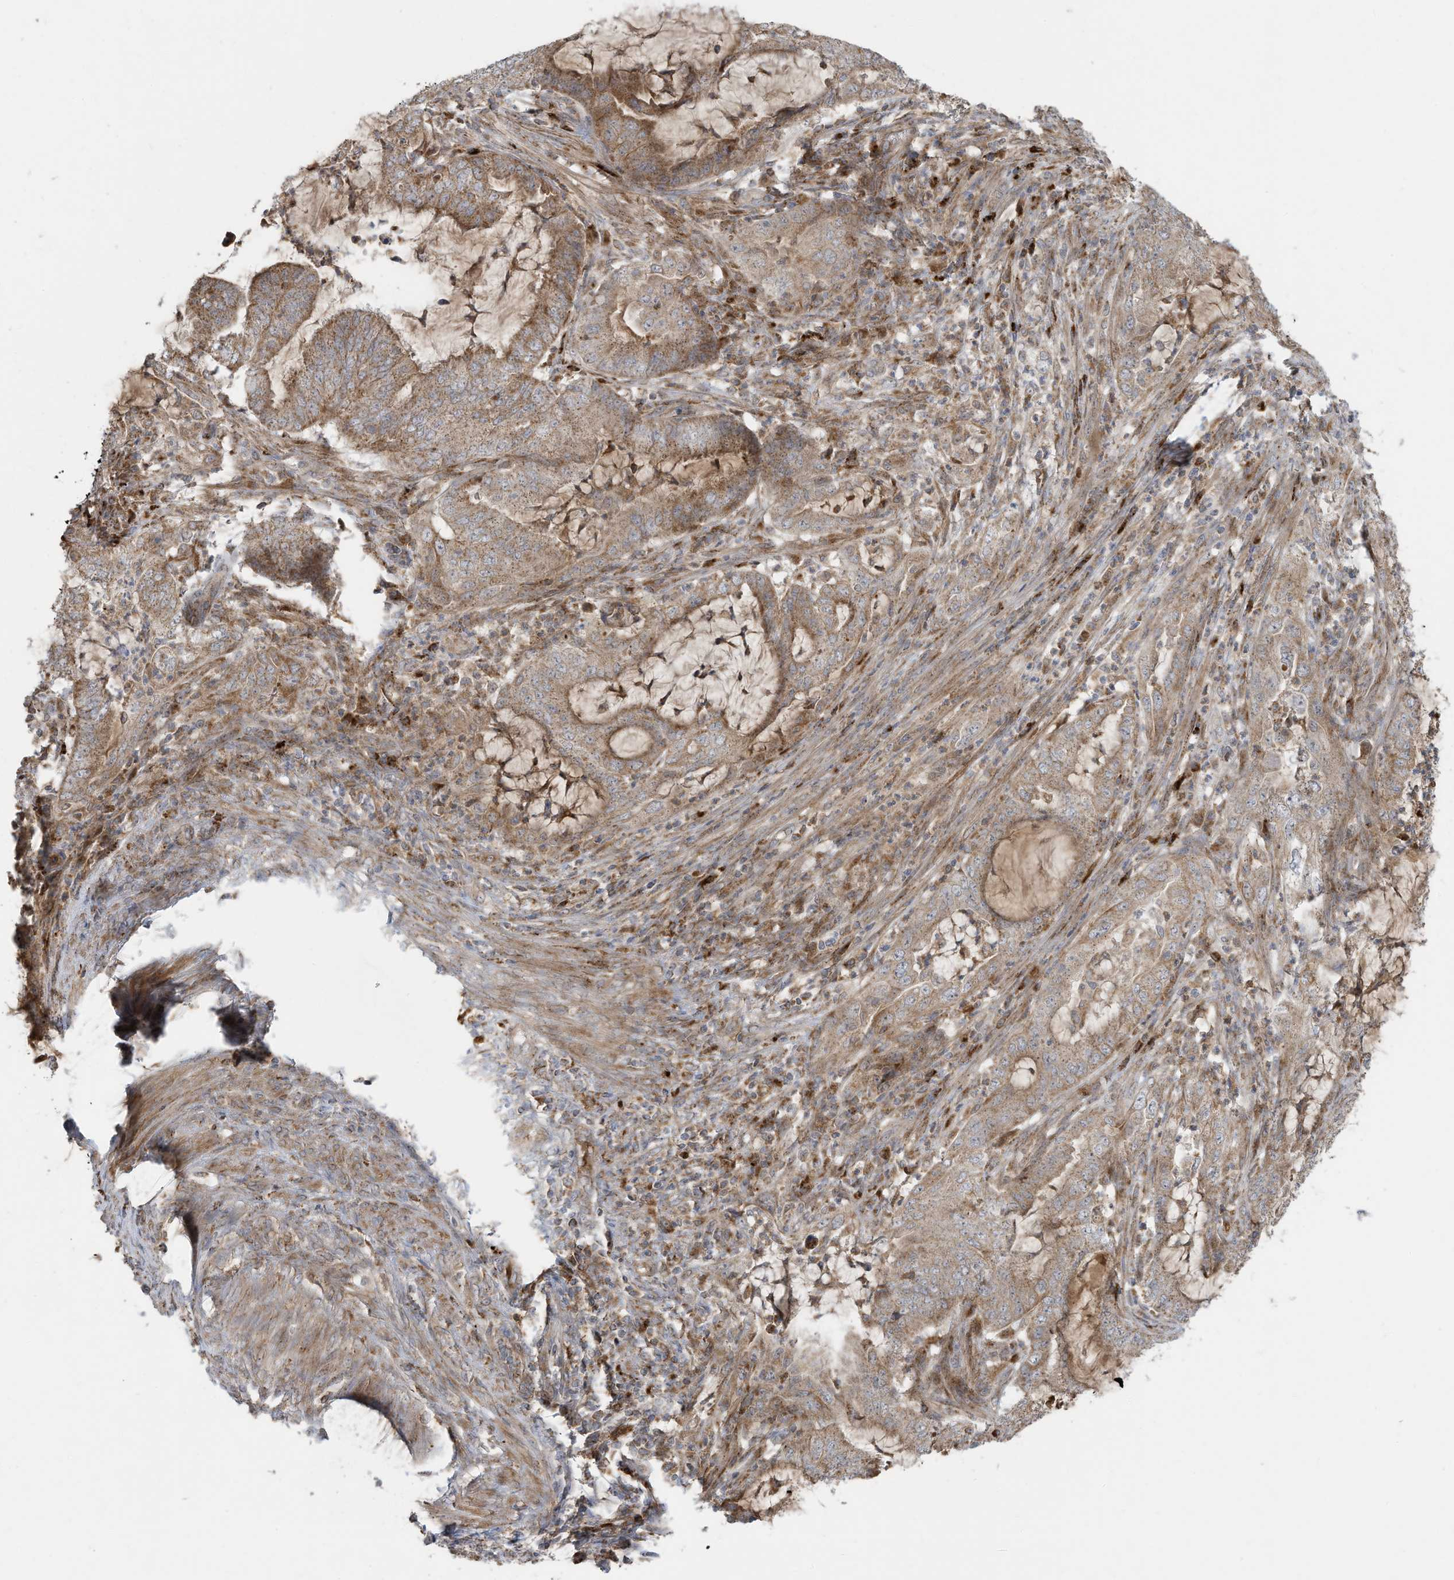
{"staining": {"intensity": "moderate", "quantity": ">75%", "location": "cytoplasmic/membranous"}, "tissue": "endometrial cancer", "cell_type": "Tumor cells", "image_type": "cancer", "snomed": [{"axis": "morphology", "description": "Adenocarcinoma, NOS"}, {"axis": "topography", "description": "Endometrium"}], "caption": "Immunohistochemistry (IHC) histopathology image of neoplastic tissue: human endometrial cancer stained using IHC displays medium levels of moderate protein expression localized specifically in the cytoplasmic/membranous of tumor cells, appearing as a cytoplasmic/membranous brown color.", "gene": "C2orf74", "patient": {"sex": "female", "age": 51}}